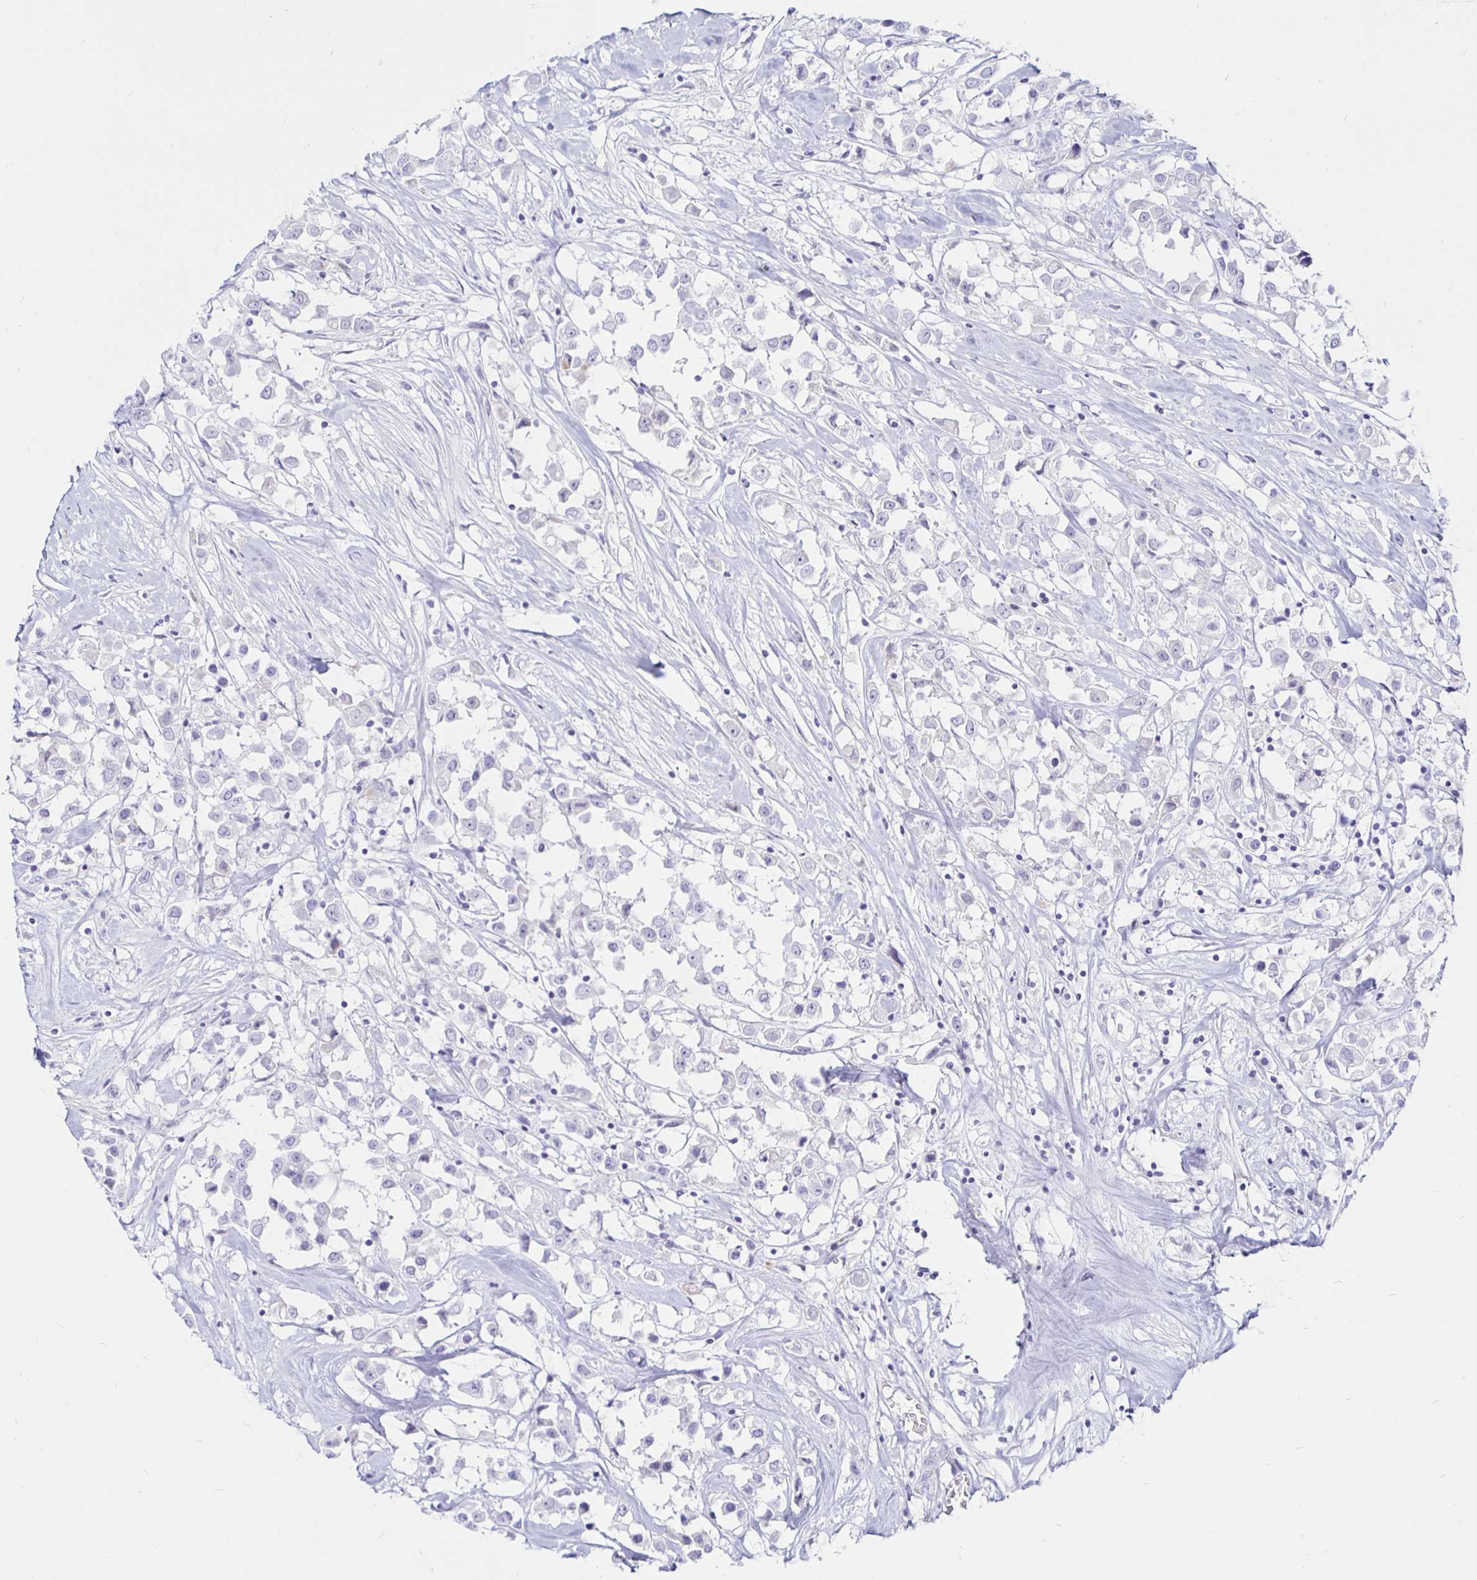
{"staining": {"intensity": "negative", "quantity": "none", "location": "none"}, "tissue": "breast cancer", "cell_type": "Tumor cells", "image_type": "cancer", "snomed": [{"axis": "morphology", "description": "Duct carcinoma"}, {"axis": "topography", "description": "Breast"}], "caption": "Breast cancer stained for a protein using IHC shows no positivity tumor cells.", "gene": "TIMP1", "patient": {"sex": "female", "age": 61}}